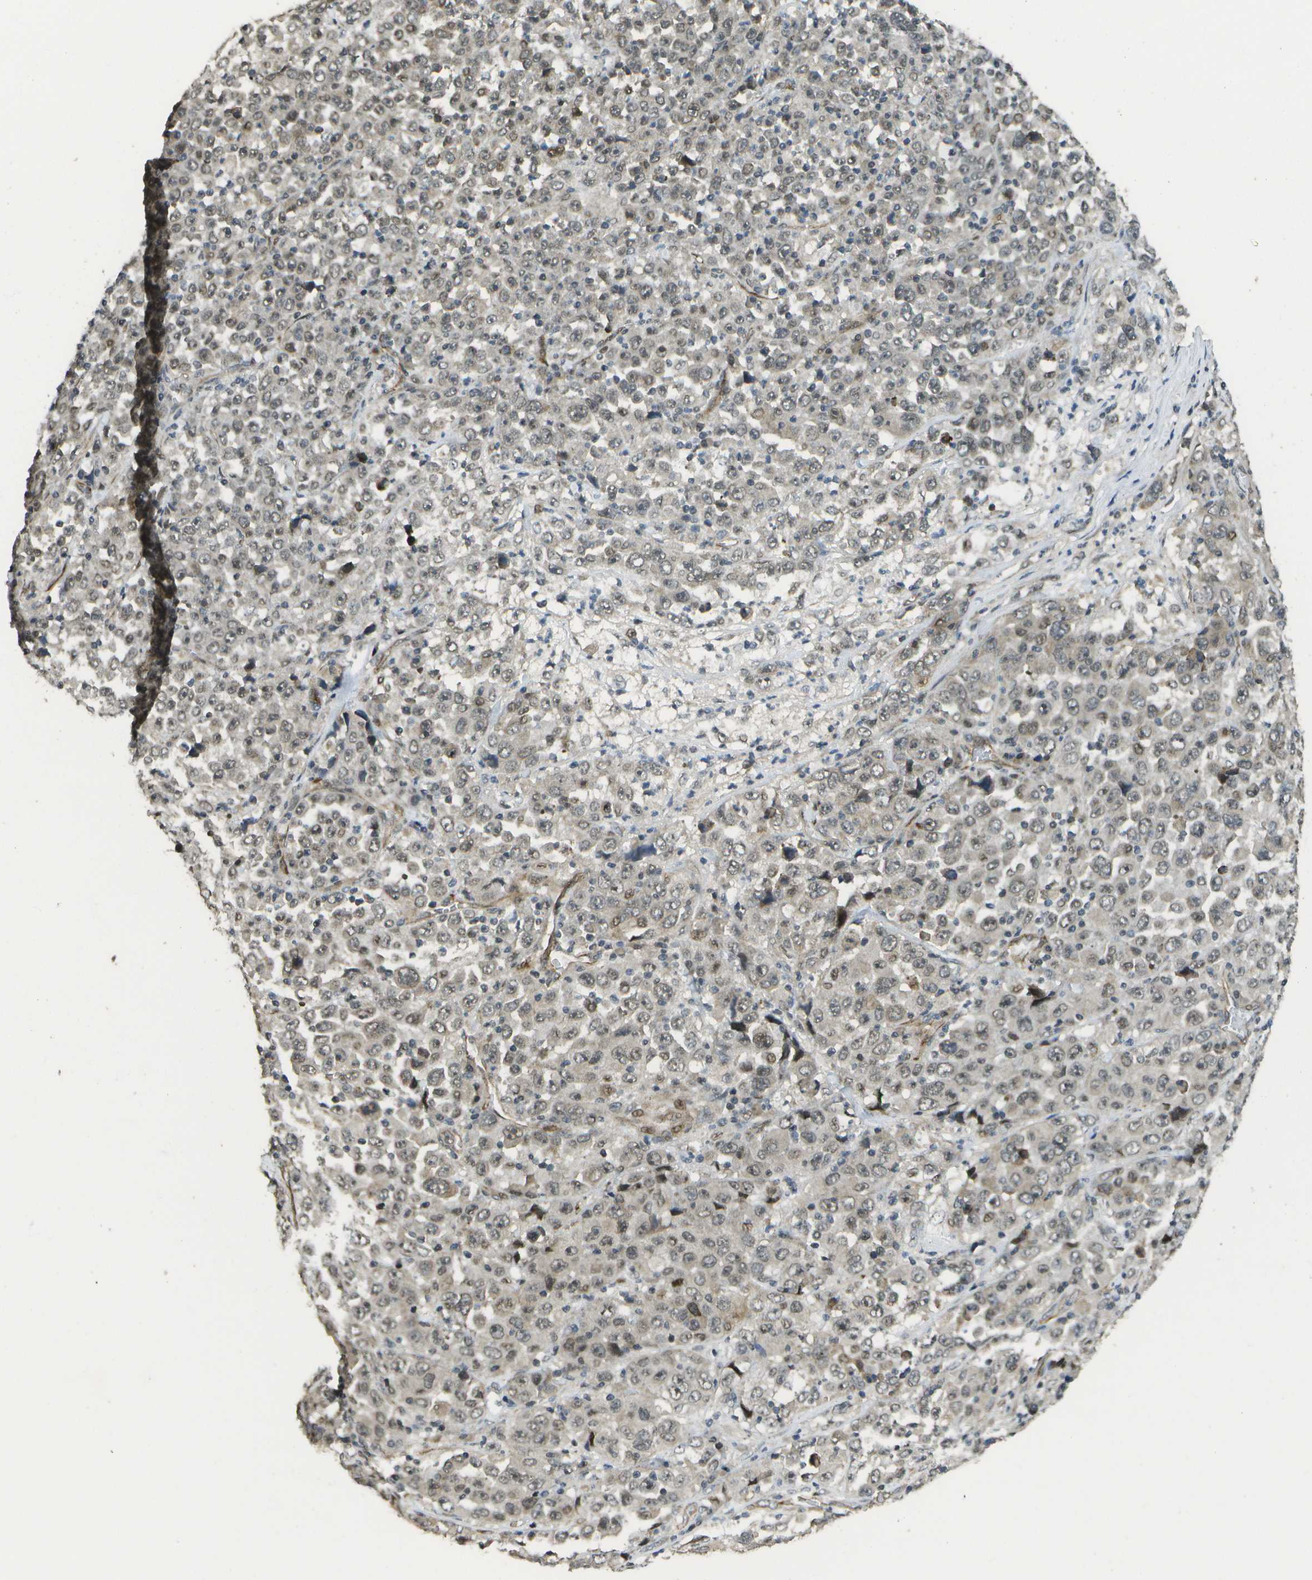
{"staining": {"intensity": "weak", "quantity": ">75%", "location": "cytoplasmic/membranous,nuclear"}, "tissue": "stomach cancer", "cell_type": "Tumor cells", "image_type": "cancer", "snomed": [{"axis": "morphology", "description": "Normal tissue, NOS"}, {"axis": "morphology", "description": "Adenocarcinoma, NOS"}, {"axis": "topography", "description": "Stomach, upper"}, {"axis": "topography", "description": "Stomach"}], "caption": "Immunohistochemistry (IHC) of adenocarcinoma (stomach) demonstrates low levels of weak cytoplasmic/membranous and nuclear staining in about >75% of tumor cells. Nuclei are stained in blue.", "gene": "KAT5", "patient": {"sex": "male", "age": 59}}